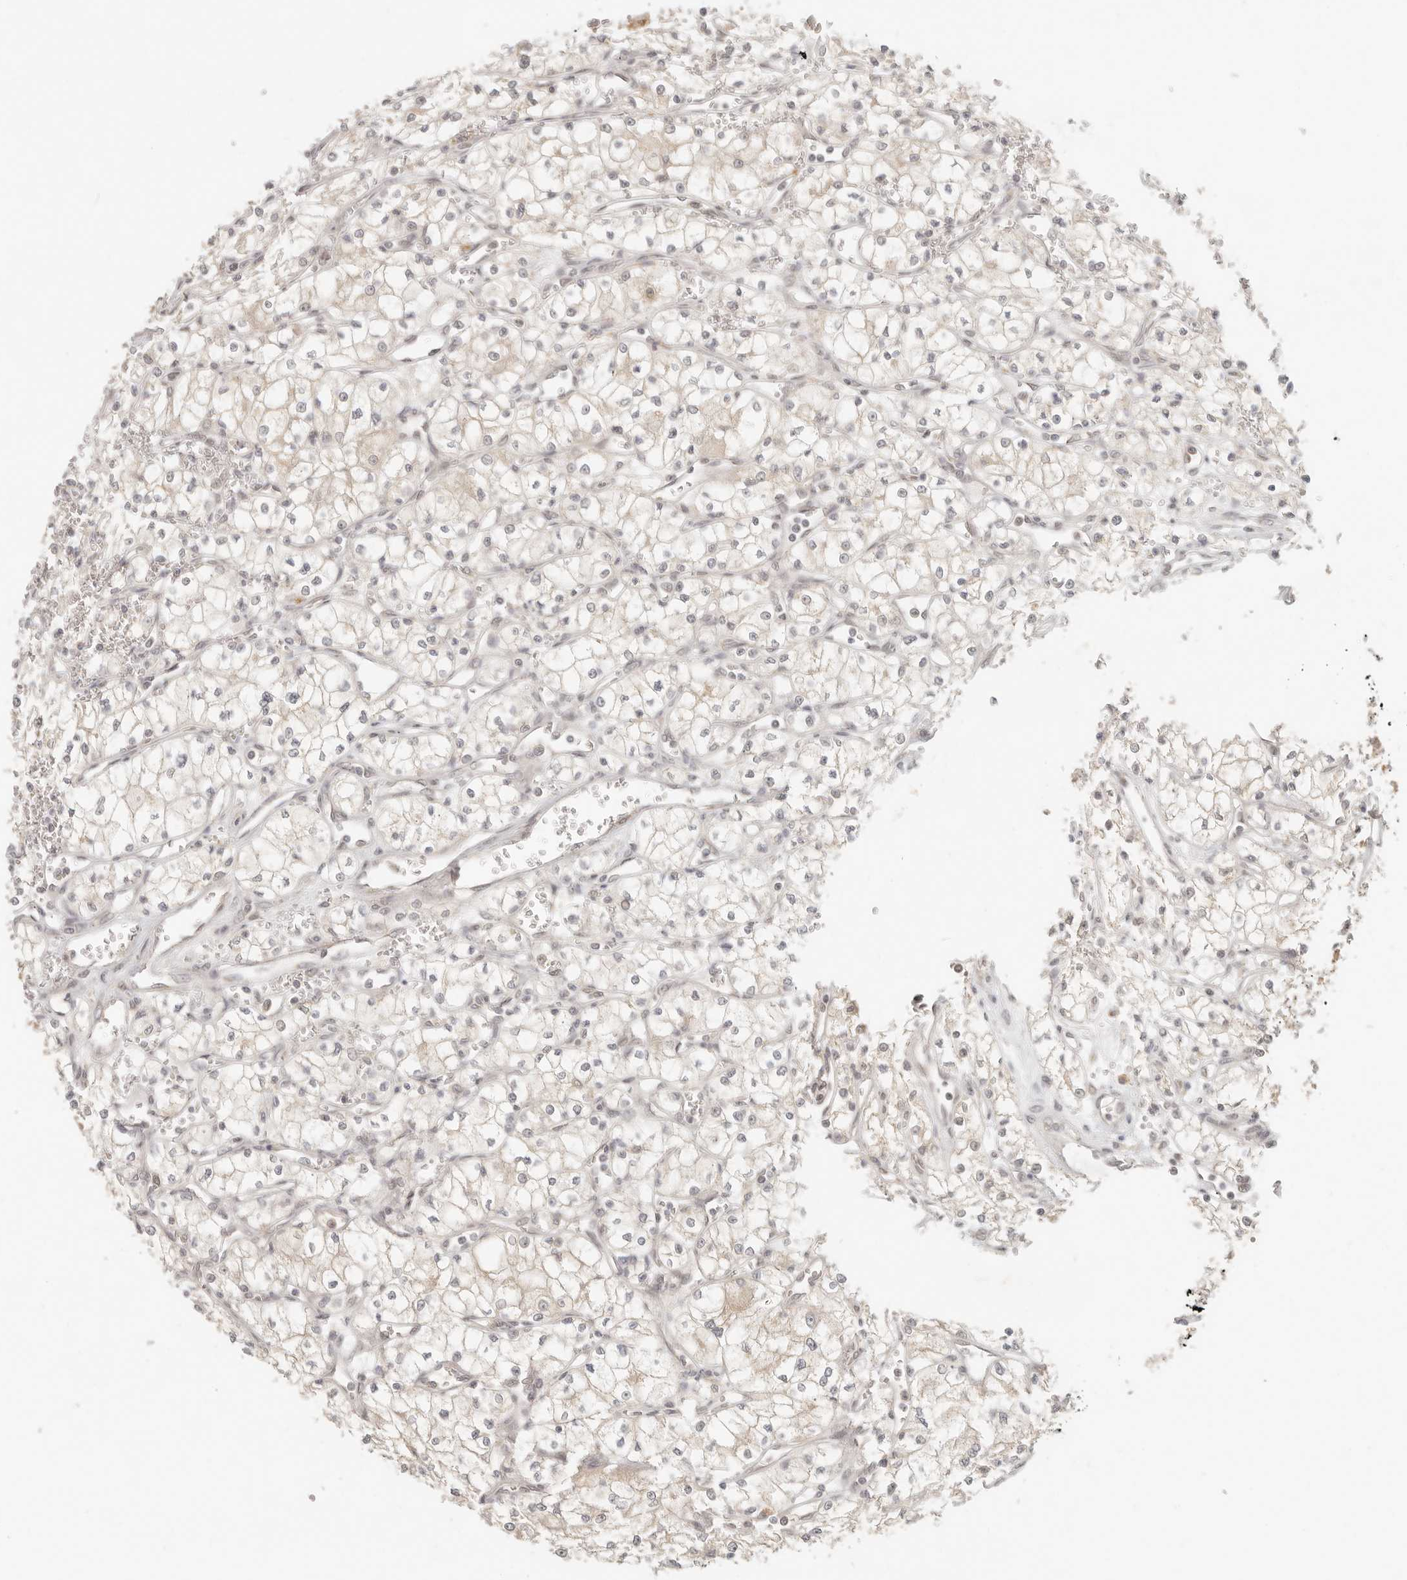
{"staining": {"intensity": "weak", "quantity": "<25%", "location": "cytoplasmic/membranous,nuclear"}, "tissue": "renal cancer", "cell_type": "Tumor cells", "image_type": "cancer", "snomed": [{"axis": "morphology", "description": "Adenocarcinoma, NOS"}, {"axis": "topography", "description": "Kidney"}], "caption": "Immunohistochemistry of renal cancer exhibits no staining in tumor cells.", "gene": "INTS11", "patient": {"sex": "male", "age": 59}}